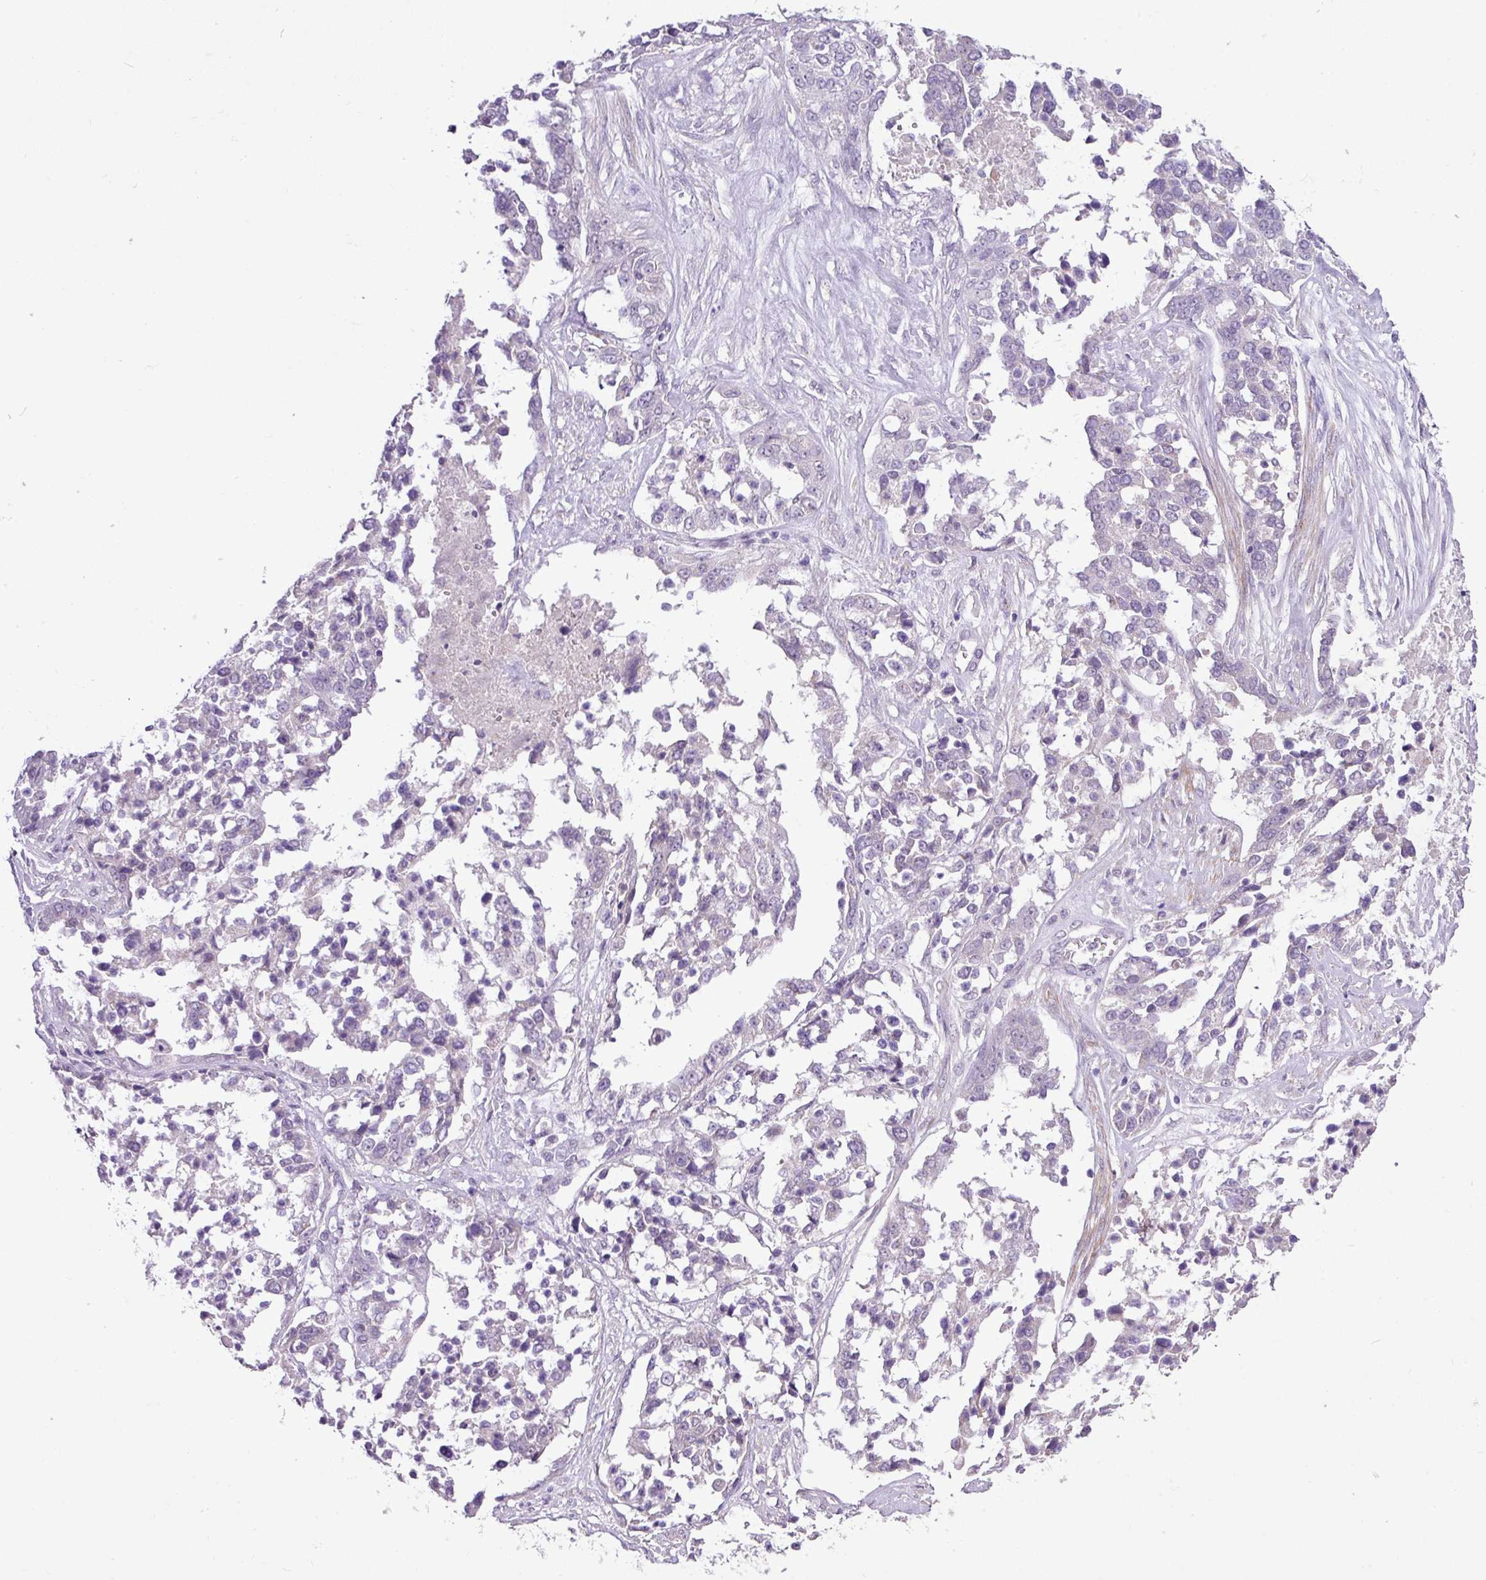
{"staining": {"intensity": "negative", "quantity": "none", "location": "none"}, "tissue": "ovarian cancer", "cell_type": "Tumor cells", "image_type": "cancer", "snomed": [{"axis": "morphology", "description": "Cystadenocarcinoma, serous, NOS"}, {"axis": "topography", "description": "Ovary"}], "caption": "Photomicrograph shows no protein positivity in tumor cells of ovarian cancer (serous cystadenocarcinoma) tissue.", "gene": "DIP2A", "patient": {"sex": "female", "age": 44}}